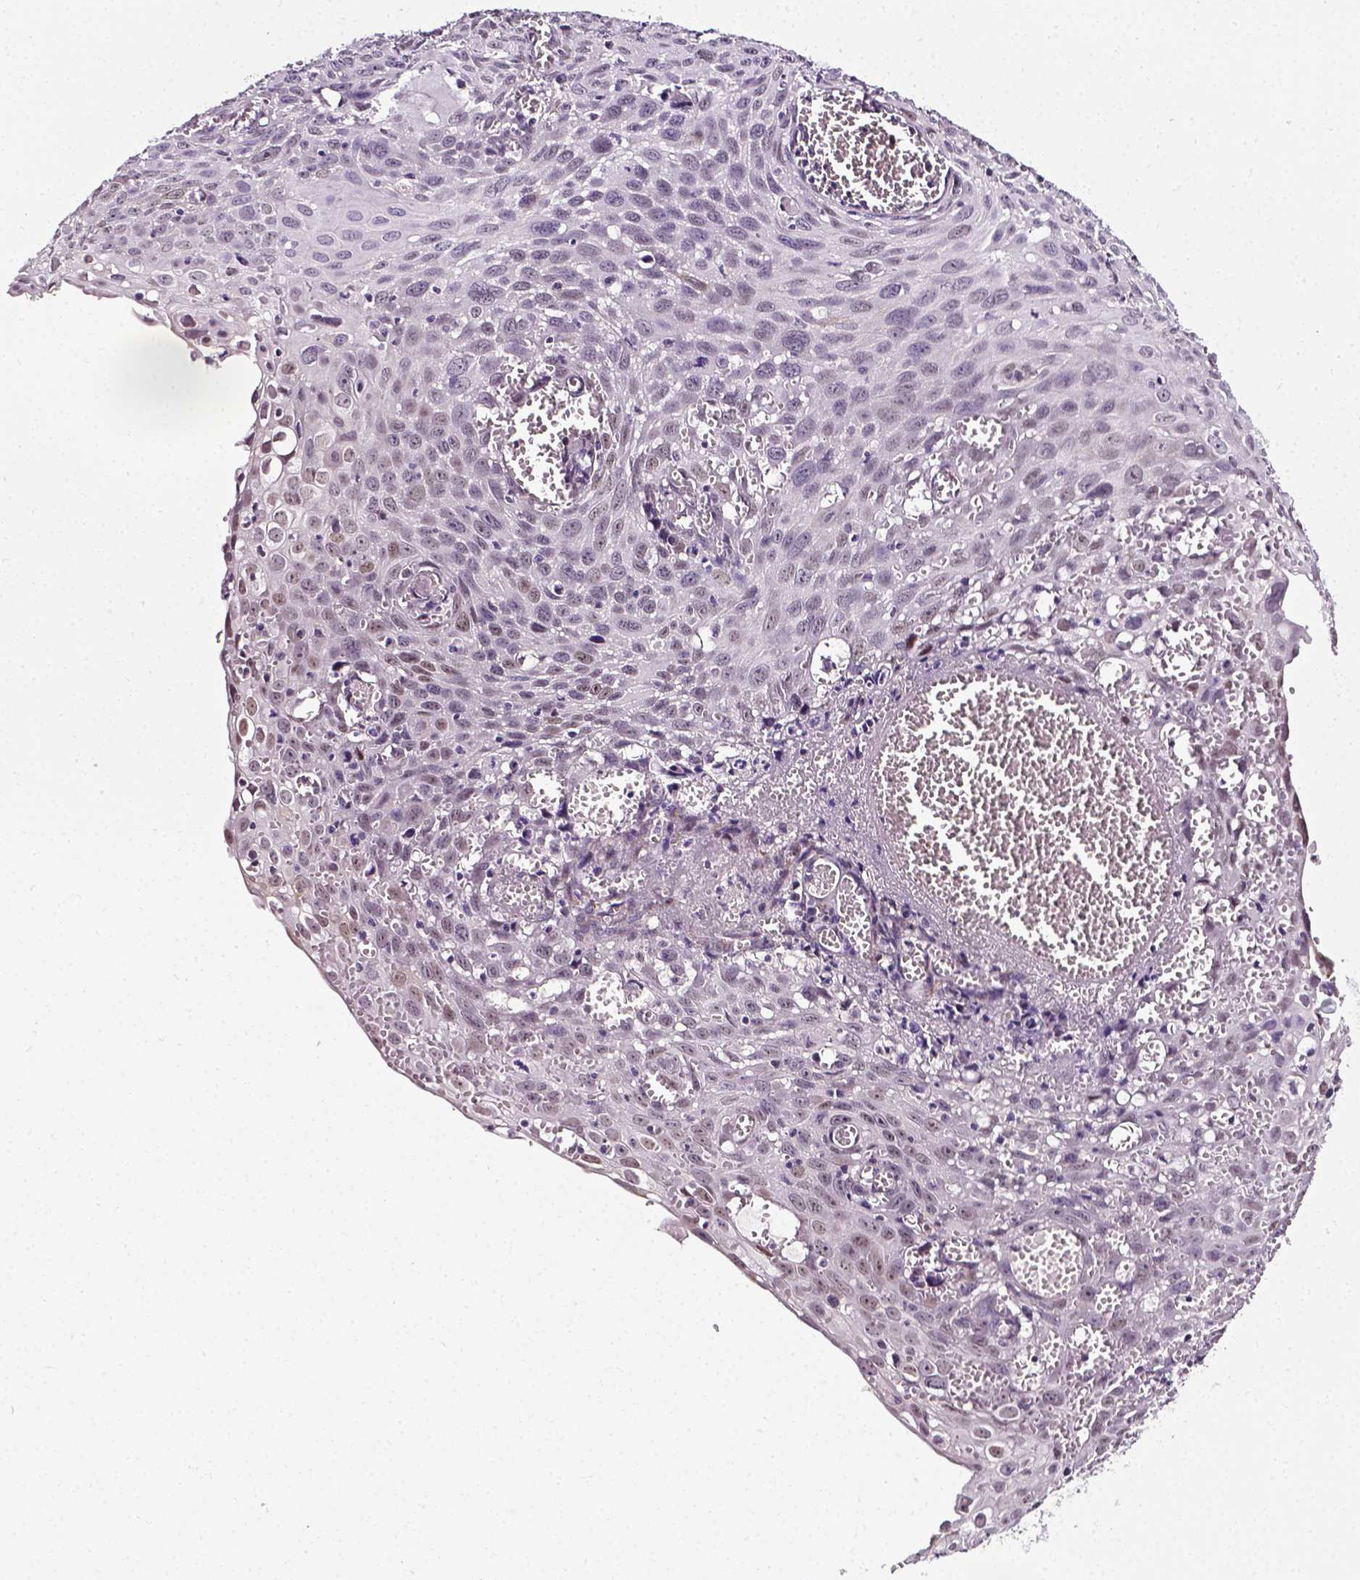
{"staining": {"intensity": "weak", "quantity": "<25%", "location": "nuclear"}, "tissue": "cervical cancer", "cell_type": "Tumor cells", "image_type": "cancer", "snomed": [{"axis": "morphology", "description": "Squamous cell carcinoma, NOS"}, {"axis": "topography", "description": "Cervix"}], "caption": "Image shows no significant protein expression in tumor cells of cervical squamous cell carcinoma.", "gene": "PTGER3", "patient": {"sex": "female", "age": 38}}